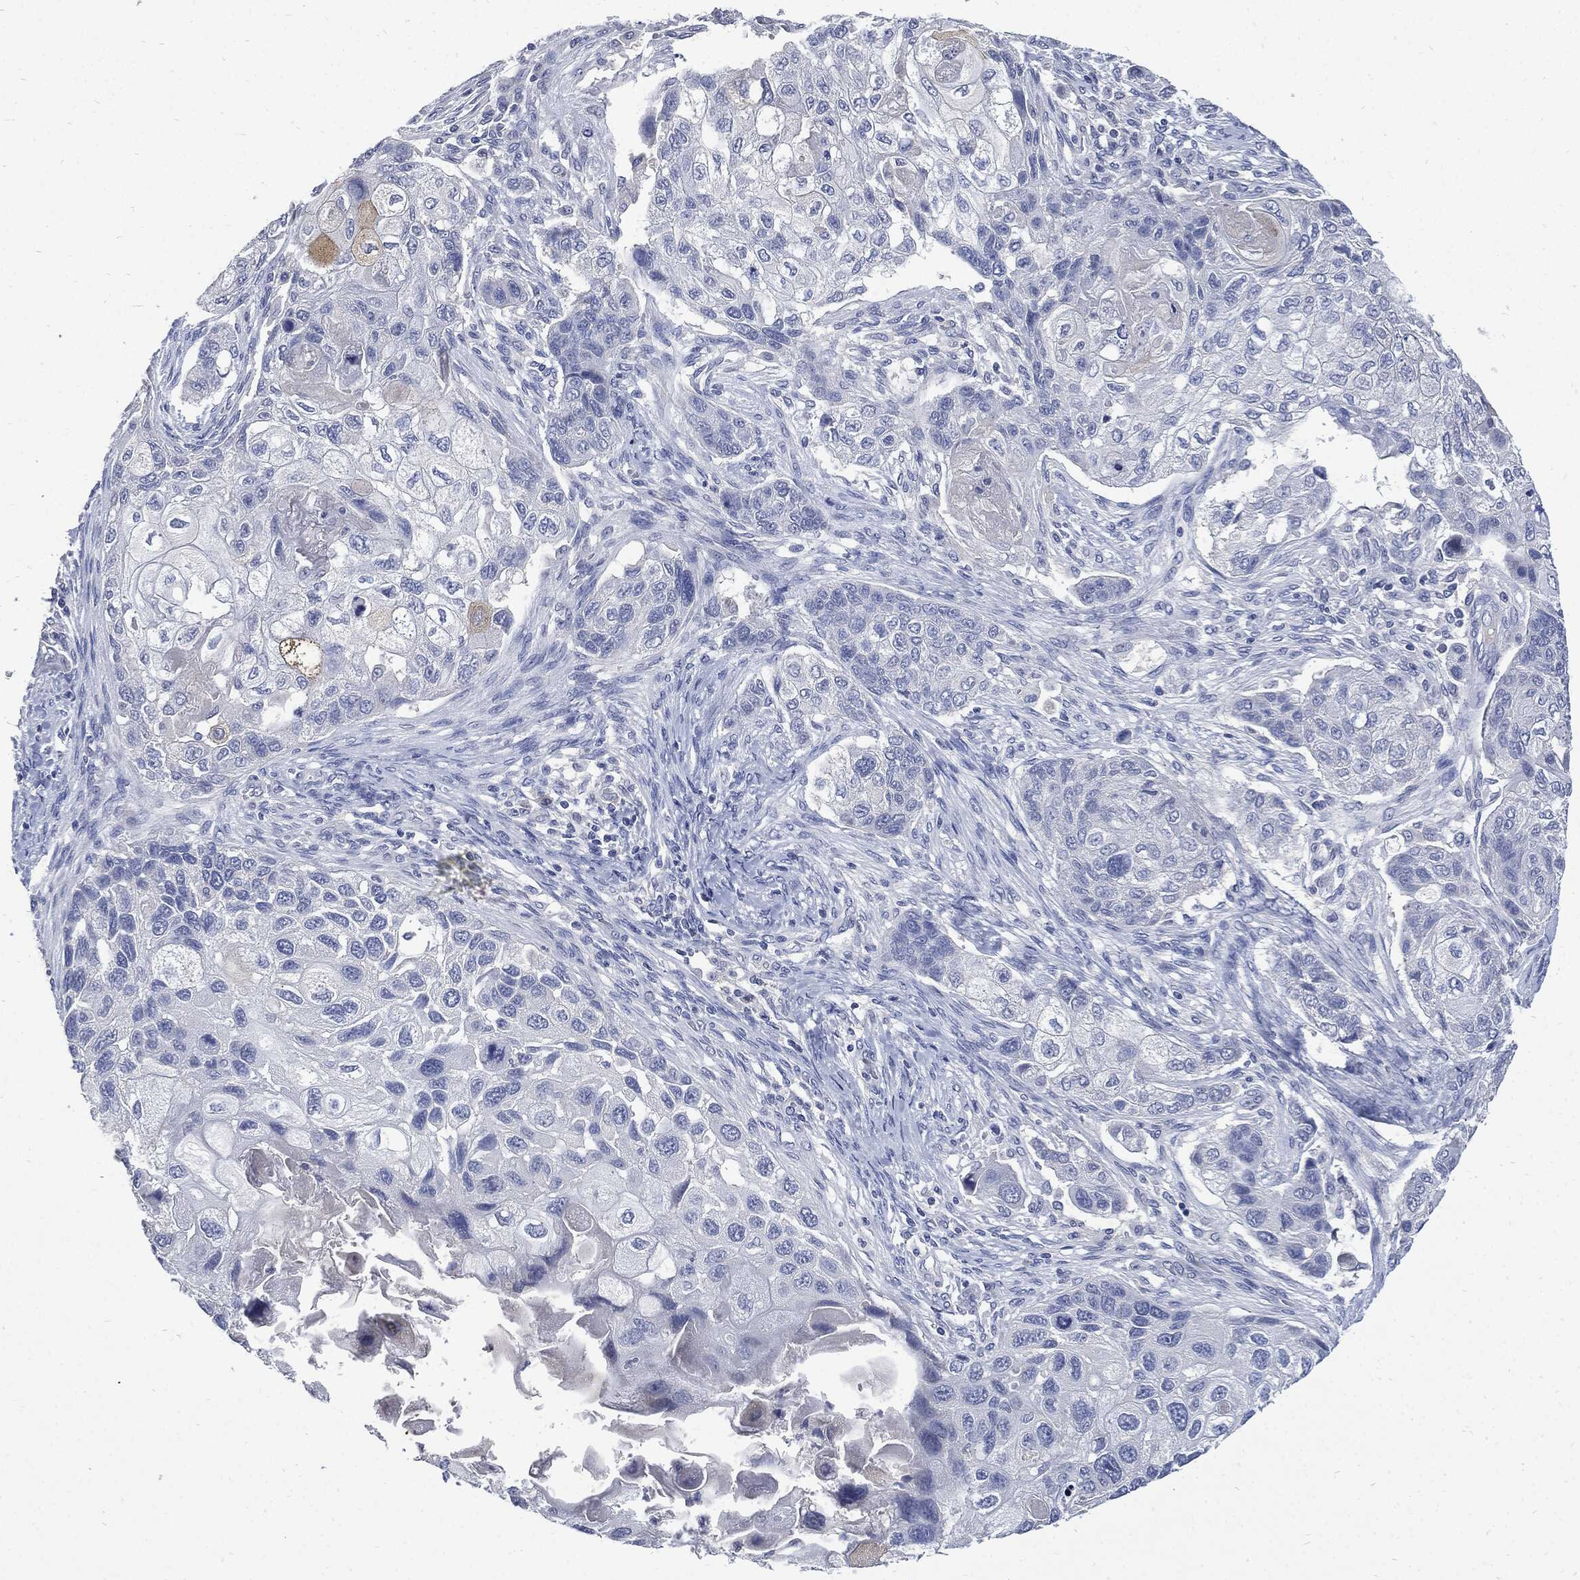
{"staining": {"intensity": "negative", "quantity": "none", "location": "none"}, "tissue": "lung cancer", "cell_type": "Tumor cells", "image_type": "cancer", "snomed": [{"axis": "morphology", "description": "Normal tissue, NOS"}, {"axis": "morphology", "description": "Squamous cell carcinoma, NOS"}, {"axis": "topography", "description": "Bronchus"}, {"axis": "topography", "description": "Lung"}], "caption": "Immunohistochemistry photomicrograph of human lung cancer stained for a protein (brown), which shows no positivity in tumor cells.", "gene": "CPE", "patient": {"sex": "male", "age": 69}}